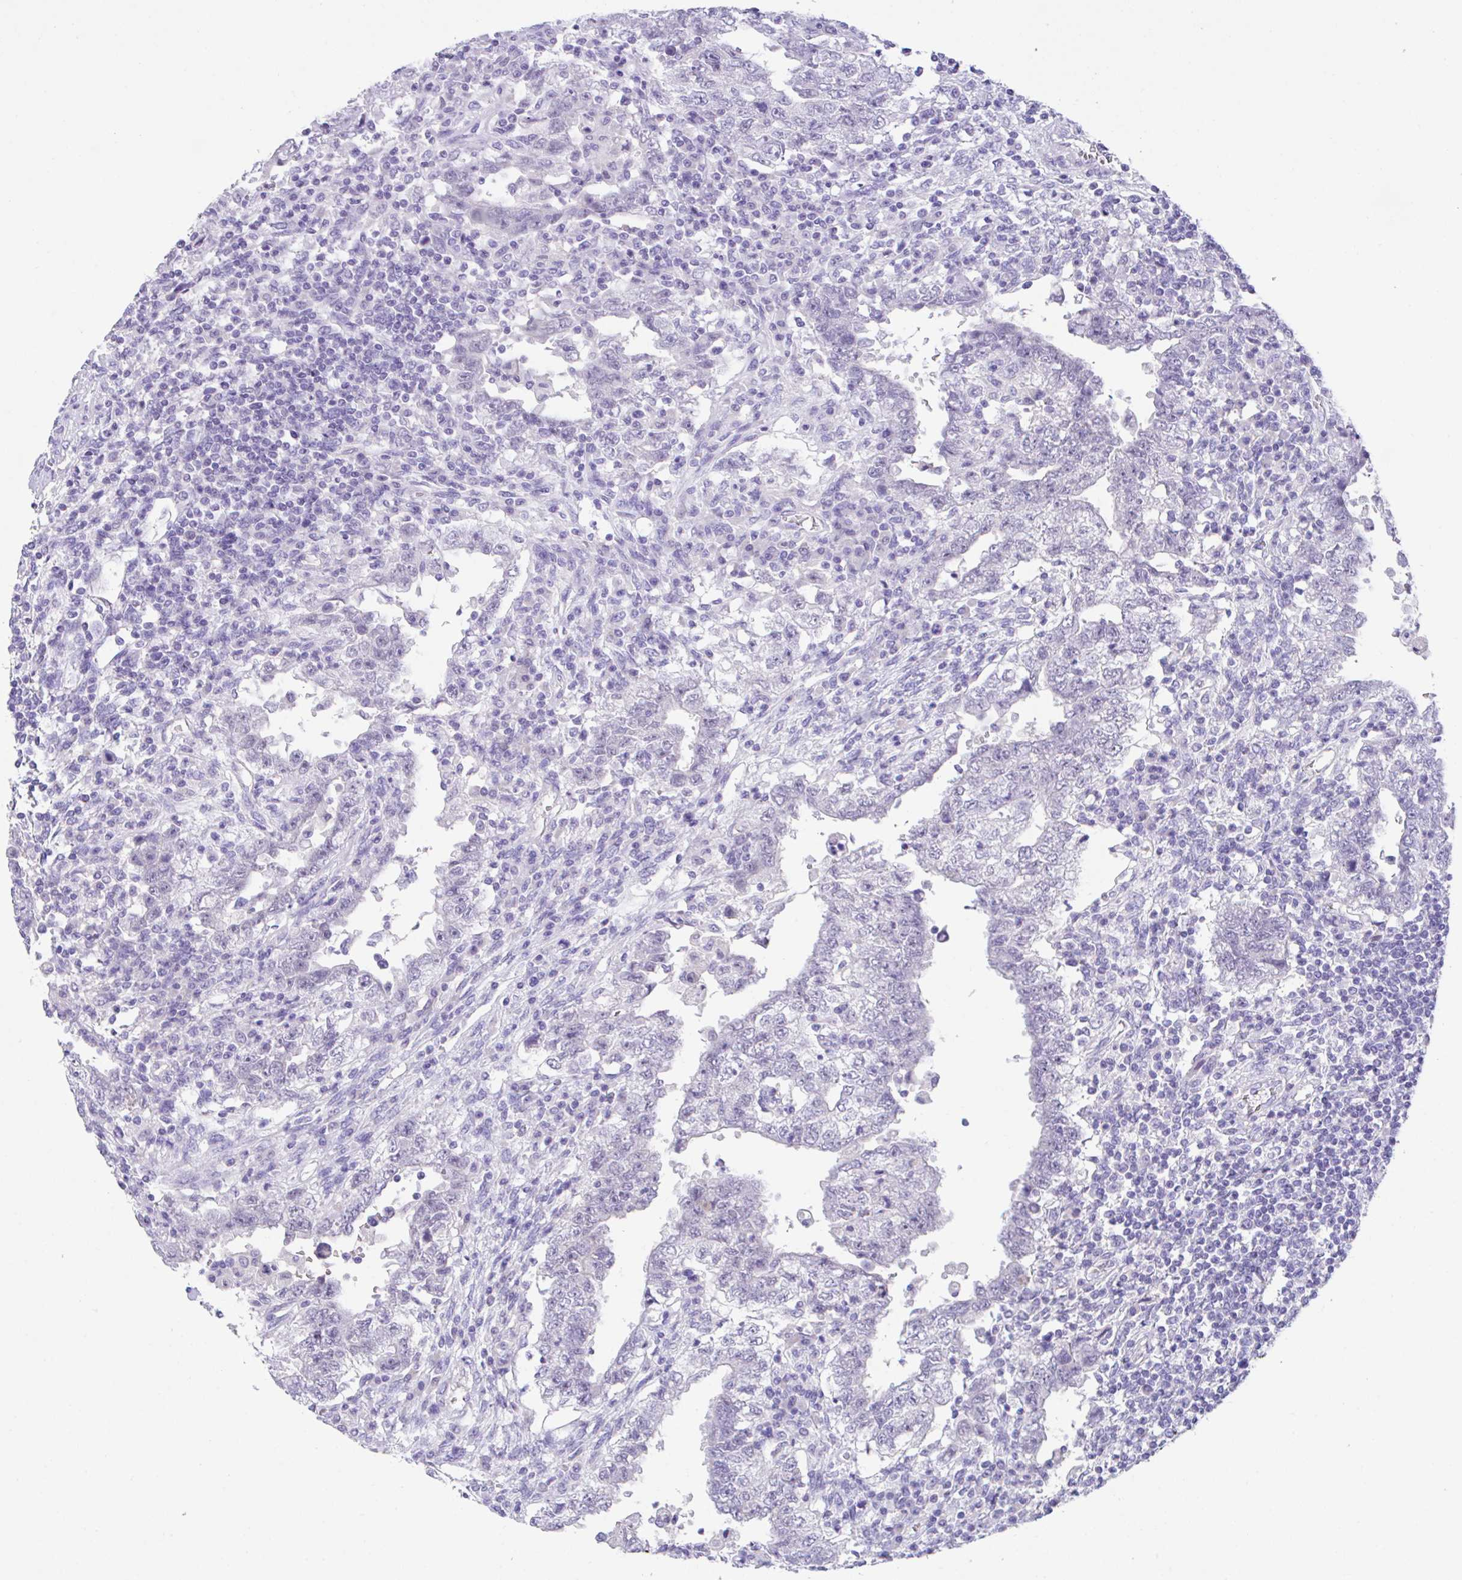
{"staining": {"intensity": "negative", "quantity": "none", "location": "none"}, "tissue": "testis cancer", "cell_type": "Tumor cells", "image_type": "cancer", "snomed": [{"axis": "morphology", "description": "Carcinoma, Embryonal, NOS"}, {"axis": "topography", "description": "Testis"}], "caption": "Immunohistochemical staining of embryonal carcinoma (testis) exhibits no significant positivity in tumor cells. (Stains: DAB (3,3'-diaminobenzidine) immunohistochemistry with hematoxylin counter stain, Microscopy: brightfield microscopy at high magnification).", "gene": "HACD4", "patient": {"sex": "male", "age": 26}}